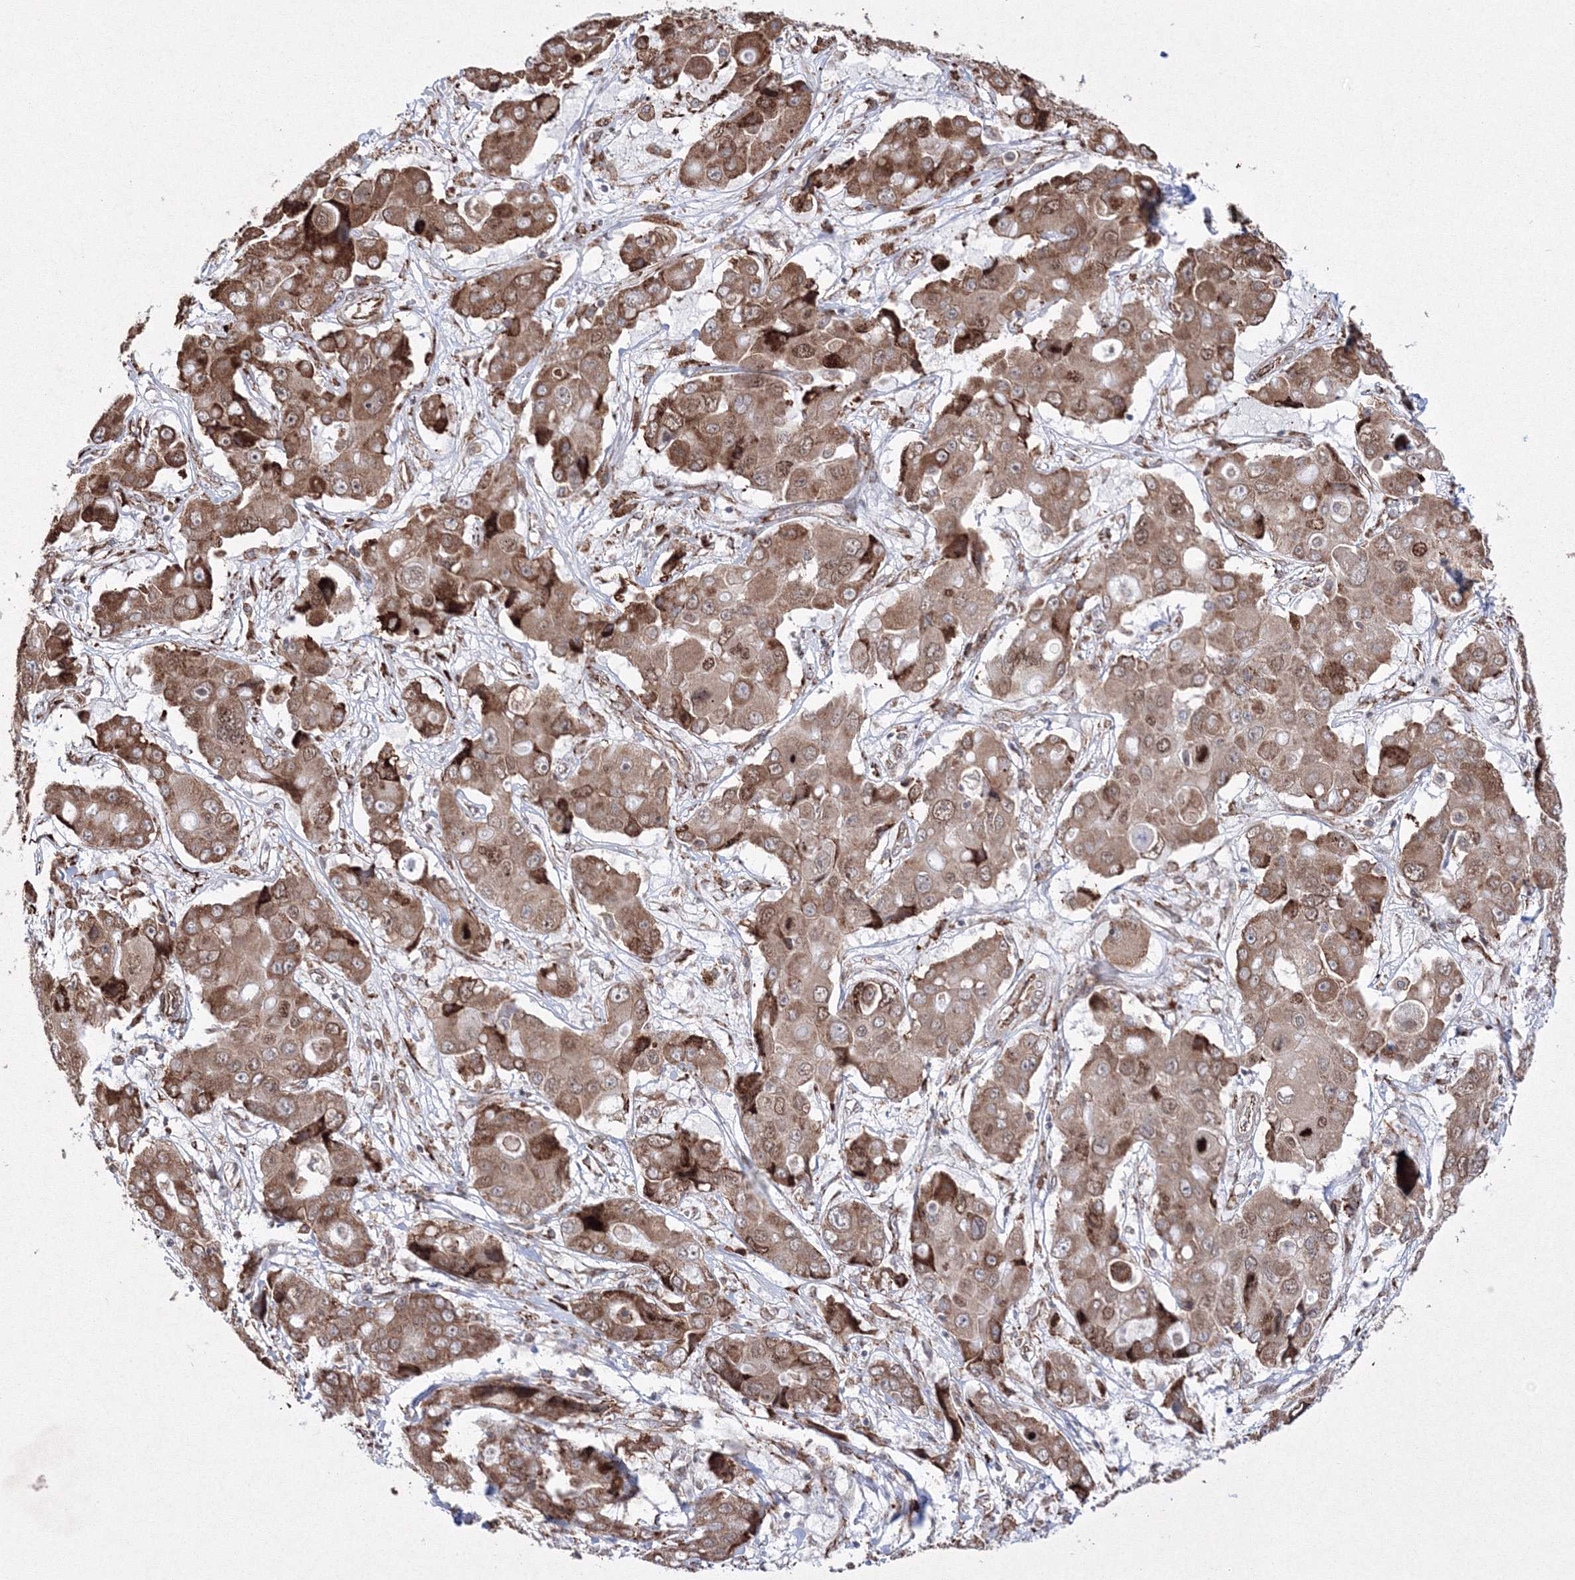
{"staining": {"intensity": "moderate", "quantity": ">75%", "location": "cytoplasmic/membranous"}, "tissue": "liver cancer", "cell_type": "Tumor cells", "image_type": "cancer", "snomed": [{"axis": "morphology", "description": "Cholangiocarcinoma"}, {"axis": "topography", "description": "Liver"}], "caption": "Immunohistochemistry of human cholangiocarcinoma (liver) displays medium levels of moderate cytoplasmic/membranous positivity in about >75% of tumor cells.", "gene": "EFCAB12", "patient": {"sex": "male", "age": 67}}